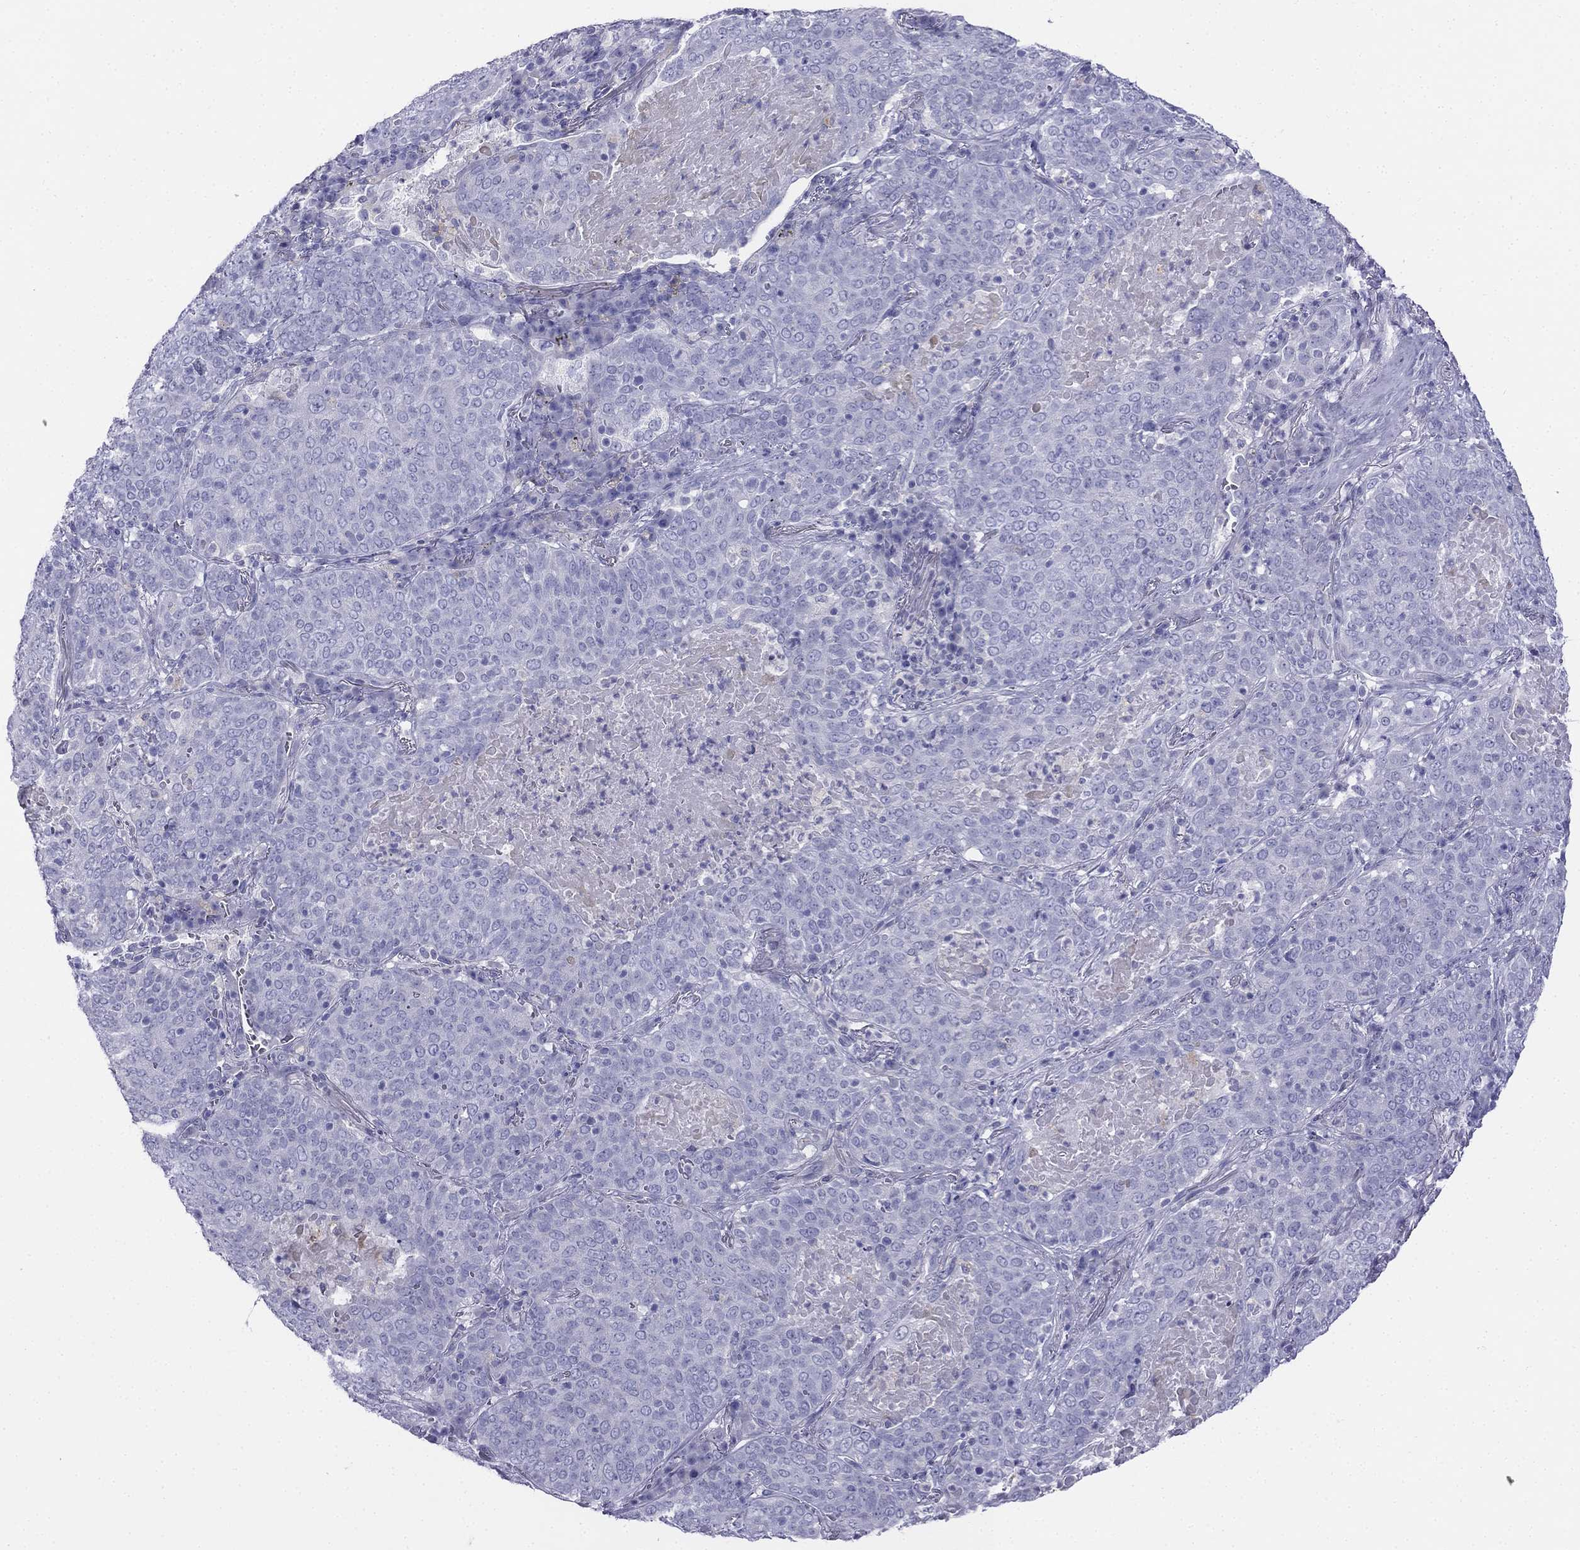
{"staining": {"intensity": "negative", "quantity": "none", "location": "none"}, "tissue": "lung cancer", "cell_type": "Tumor cells", "image_type": "cancer", "snomed": [{"axis": "morphology", "description": "Squamous cell carcinoma, NOS"}, {"axis": "topography", "description": "Lung"}], "caption": "The photomicrograph exhibits no staining of tumor cells in lung squamous cell carcinoma. (Immunohistochemistry (ihc), brightfield microscopy, high magnification).", "gene": "ALOXE3", "patient": {"sex": "male", "age": 82}}